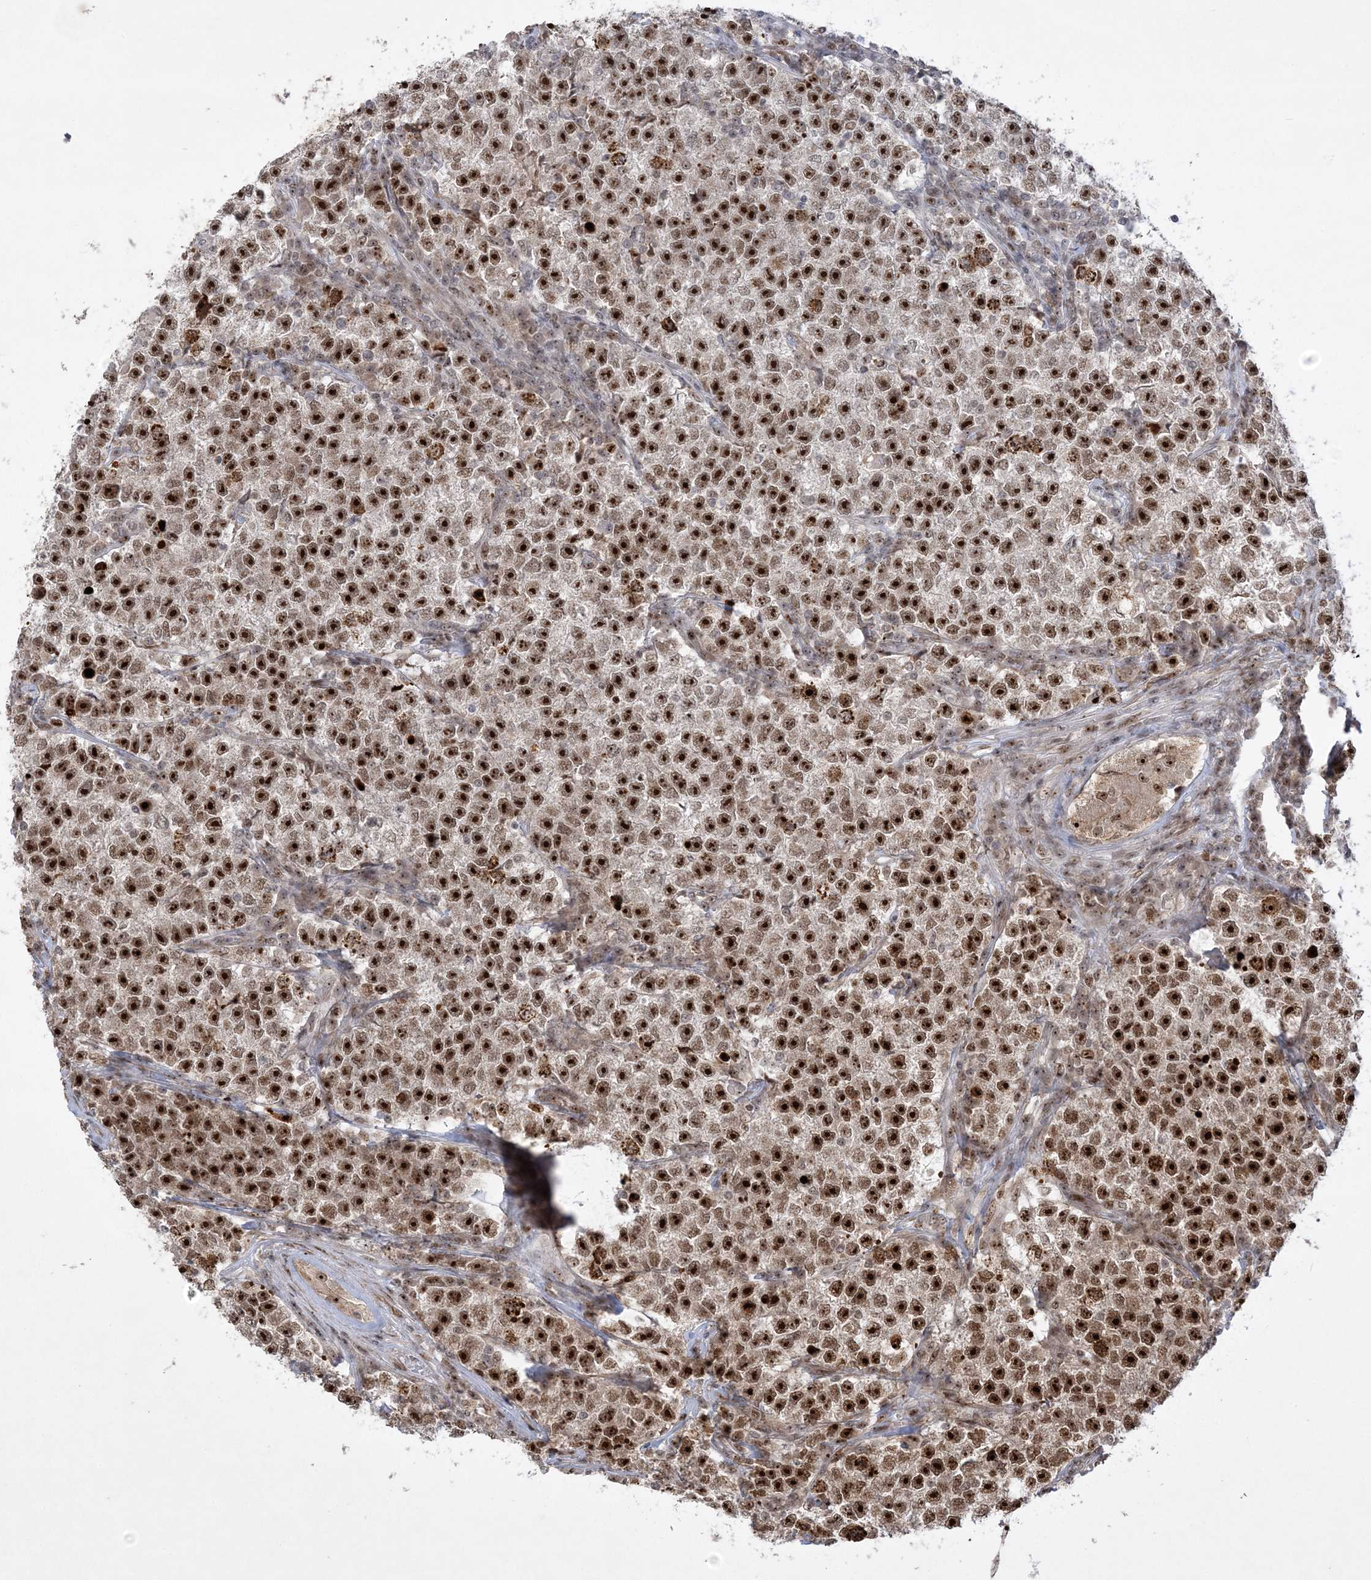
{"staining": {"intensity": "strong", "quantity": ">75%", "location": "nuclear"}, "tissue": "testis cancer", "cell_type": "Tumor cells", "image_type": "cancer", "snomed": [{"axis": "morphology", "description": "Seminoma, NOS"}, {"axis": "topography", "description": "Testis"}], "caption": "Immunohistochemical staining of human testis seminoma exhibits high levels of strong nuclear protein positivity in about >75% of tumor cells. (DAB (3,3'-diaminobenzidine) = brown stain, brightfield microscopy at high magnification).", "gene": "NPM3", "patient": {"sex": "male", "age": 22}}